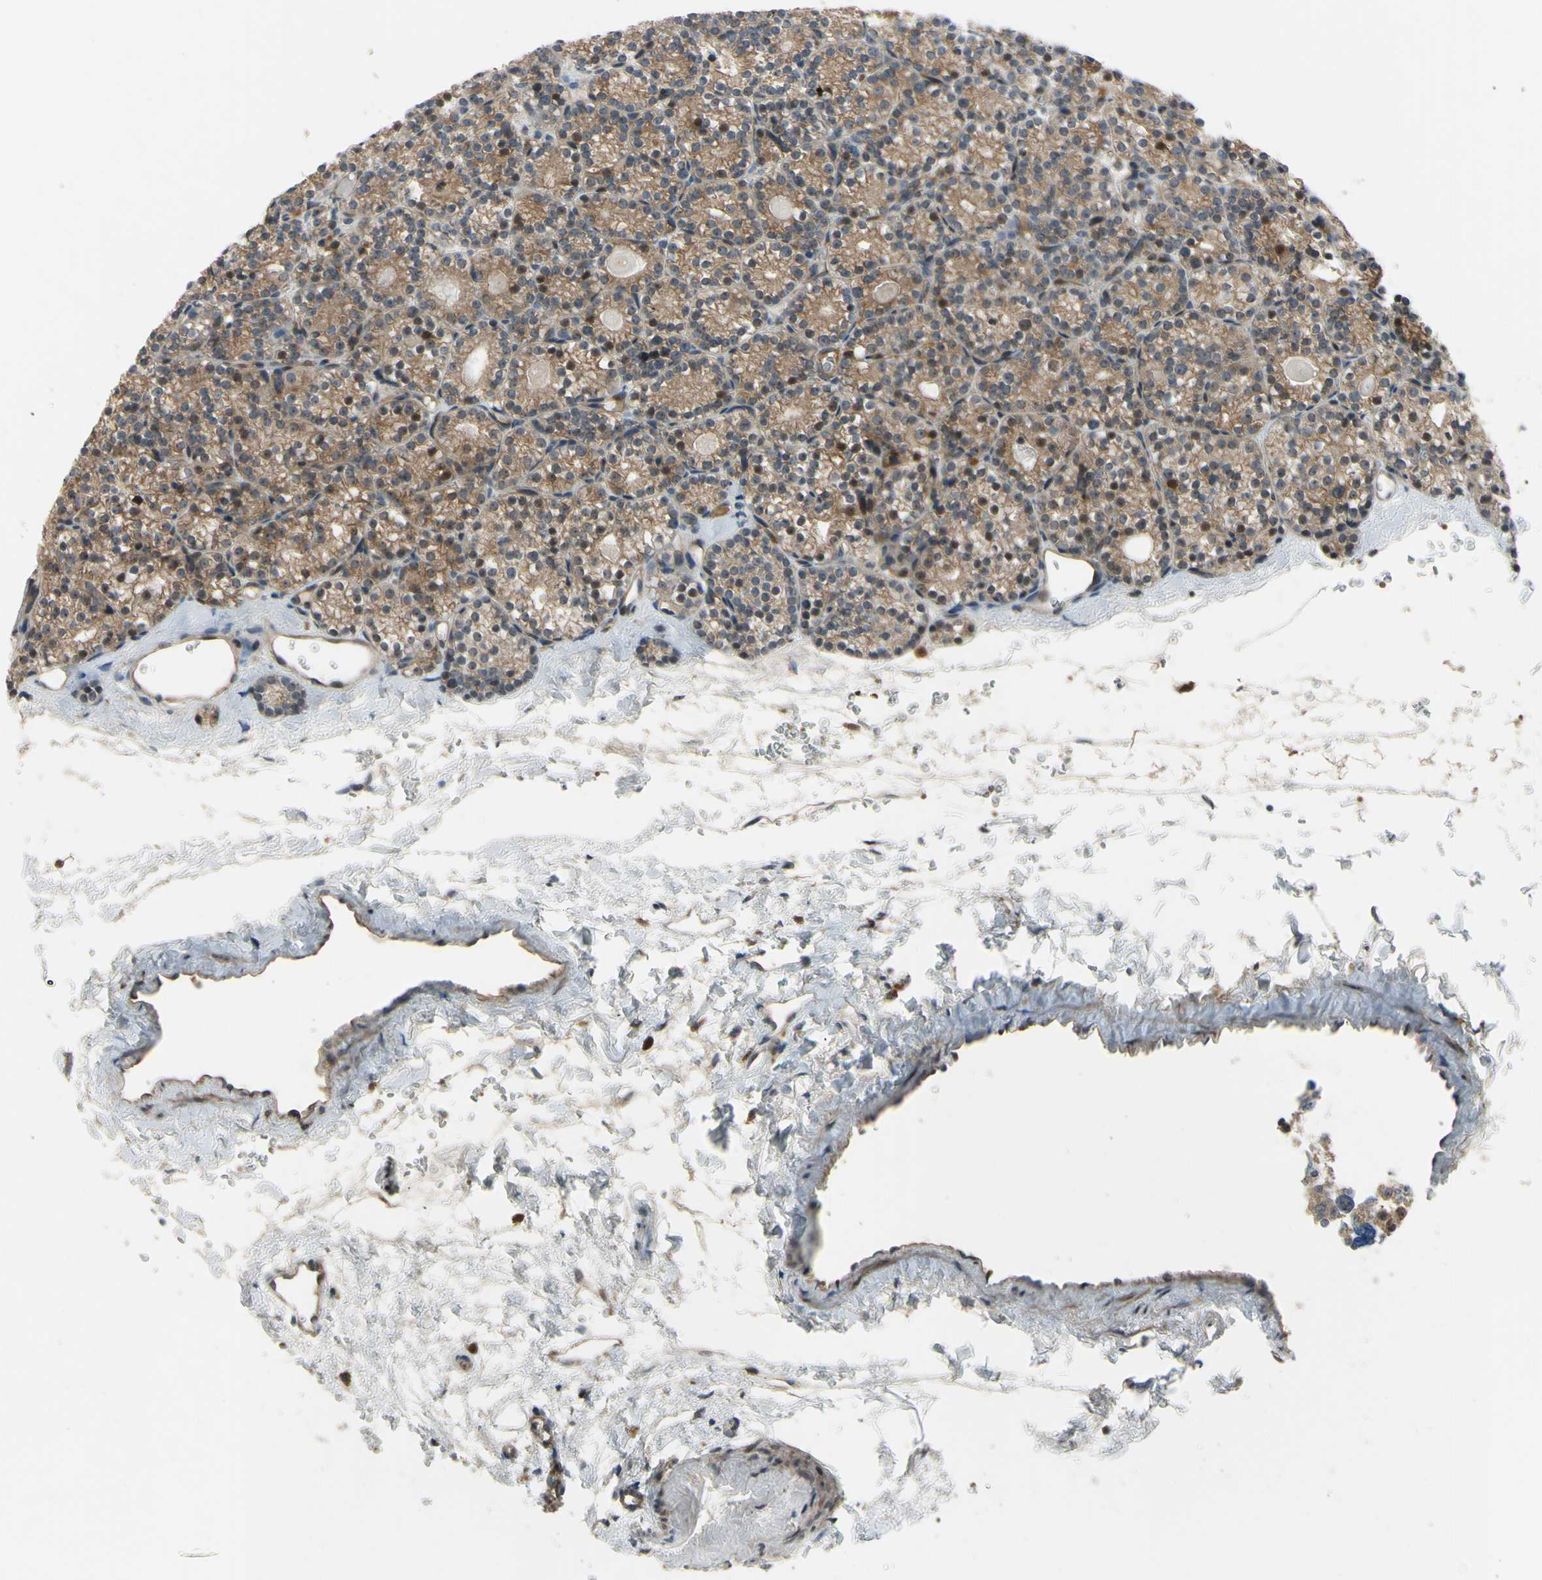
{"staining": {"intensity": "moderate", "quantity": "25%-75%", "location": "cytoplasmic/membranous,nuclear"}, "tissue": "parathyroid gland", "cell_type": "Glandular cells", "image_type": "normal", "snomed": [{"axis": "morphology", "description": "Normal tissue, NOS"}, {"axis": "topography", "description": "Parathyroid gland"}], "caption": "Moderate cytoplasmic/membranous,nuclear expression is appreciated in about 25%-75% of glandular cells in unremarkable parathyroid gland. (brown staining indicates protein expression, while blue staining denotes nuclei).", "gene": "COMMD9", "patient": {"sex": "female", "age": 64}}